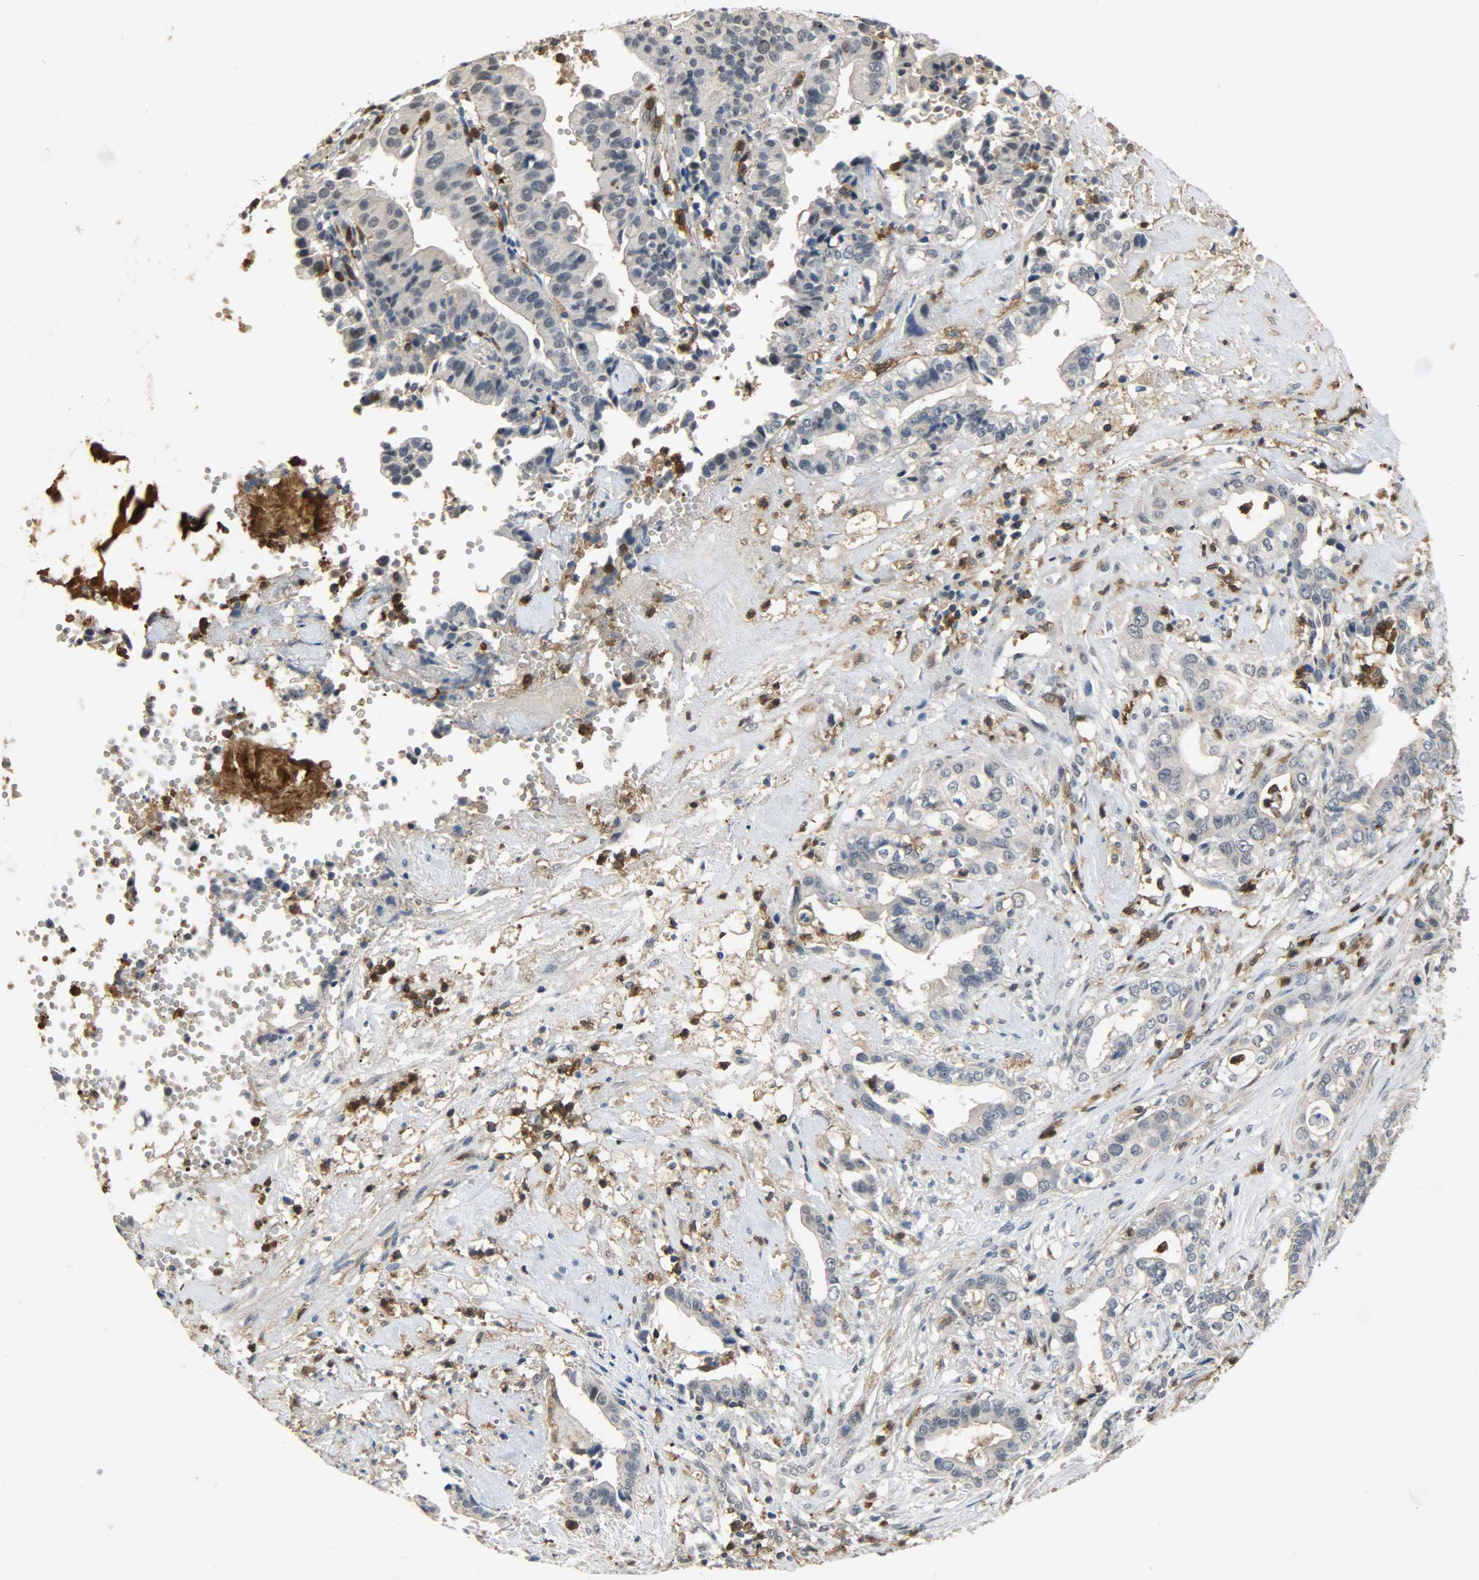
{"staining": {"intensity": "negative", "quantity": "none", "location": "none"}, "tissue": "liver cancer", "cell_type": "Tumor cells", "image_type": "cancer", "snomed": [{"axis": "morphology", "description": "Cholangiocarcinoma"}, {"axis": "topography", "description": "Liver"}], "caption": "The immunohistochemistry (IHC) histopathology image has no significant positivity in tumor cells of liver cancer (cholangiocarcinoma) tissue.", "gene": "SKAP2", "patient": {"sex": "female", "age": 61}}